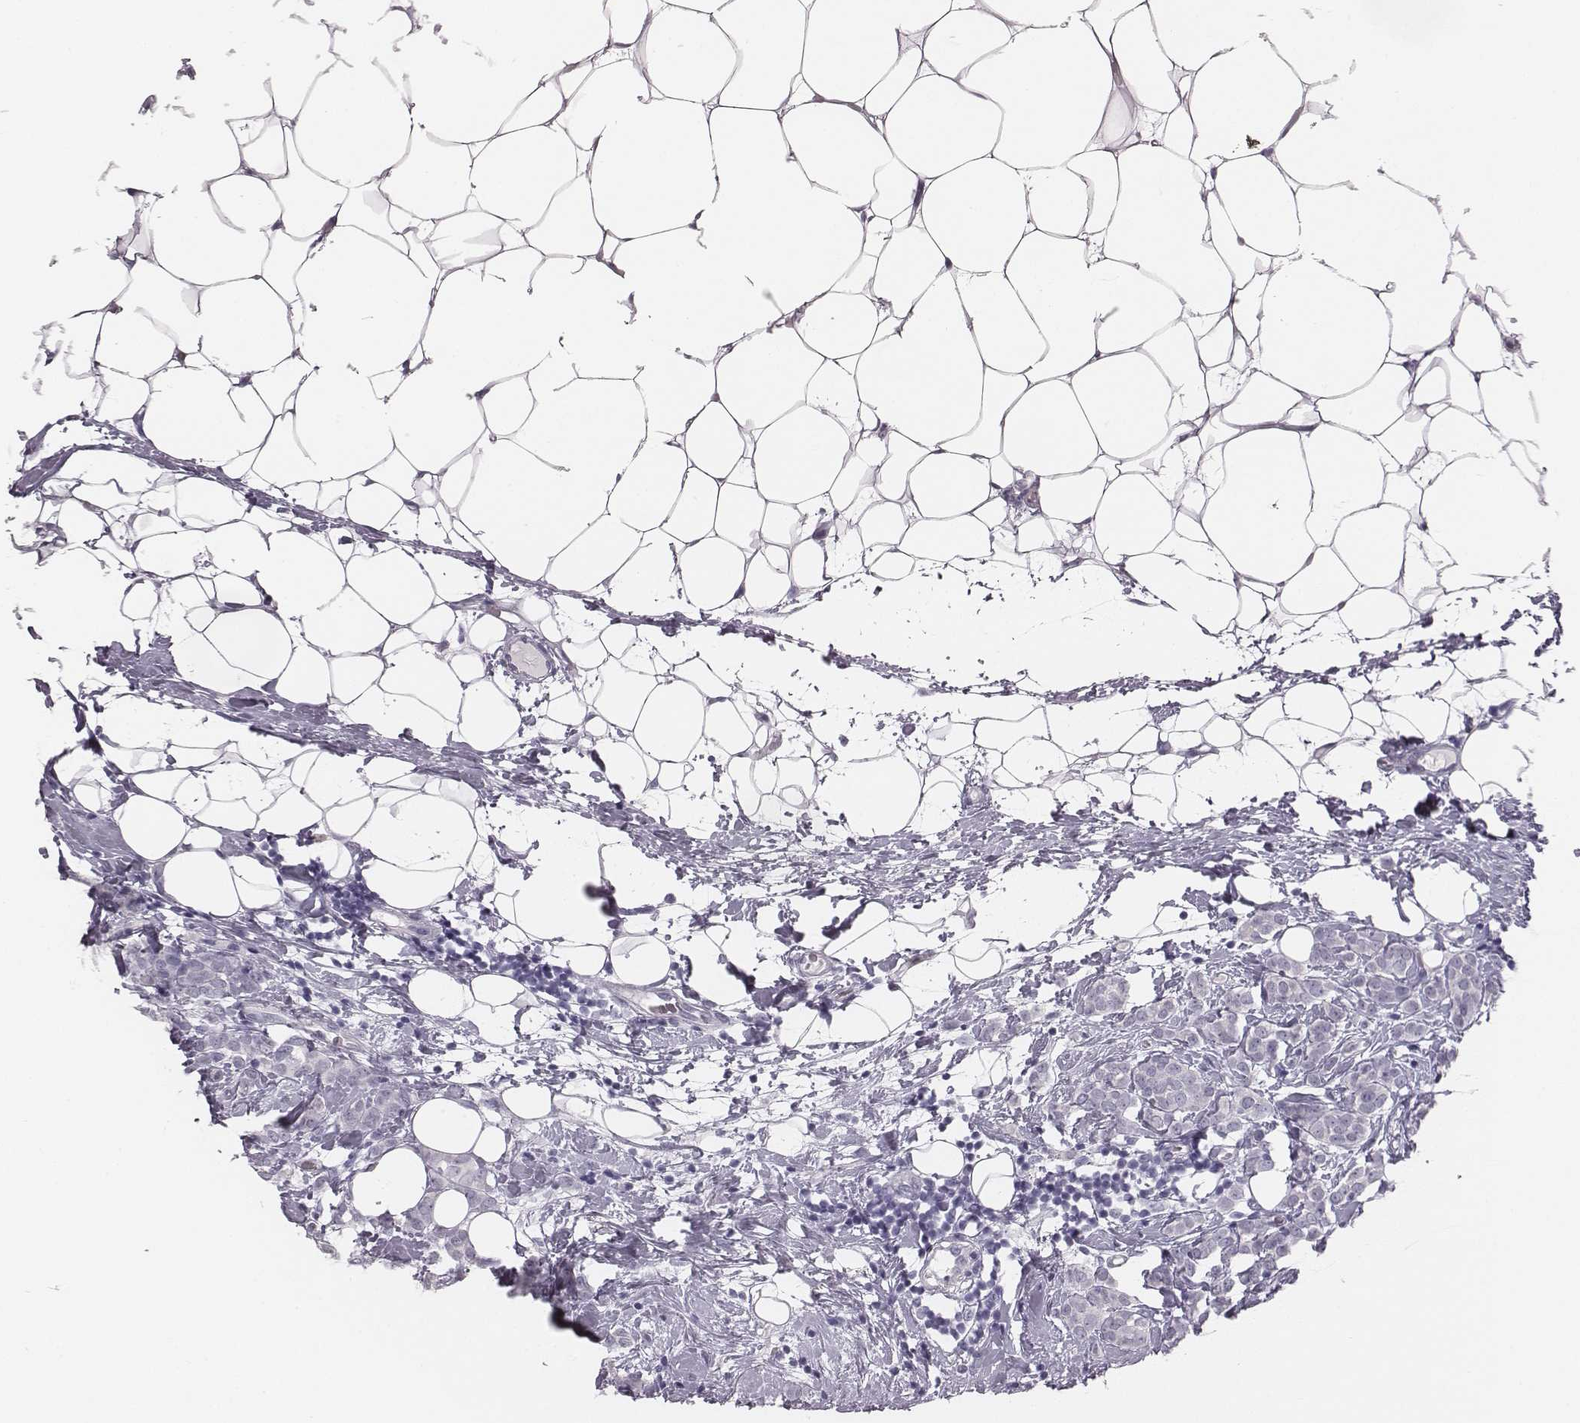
{"staining": {"intensity": "negative", "quantity": "none", "location": "none"}, "tissue": "breast cancer", "cell_type": "Tumor cells", "image_type": "cancer", "snomed": [{"axis": "morphology", "description": "Lobular carcinoma"}, {"axis": "topography", "description": "Breast"}], "caption": "Immunohistochemistry (IHC) of human breast lobular carcinoma shows no staining in tumor cells.", "gene": "CSH1", "patient": {"sex": "female", "age": 49}}